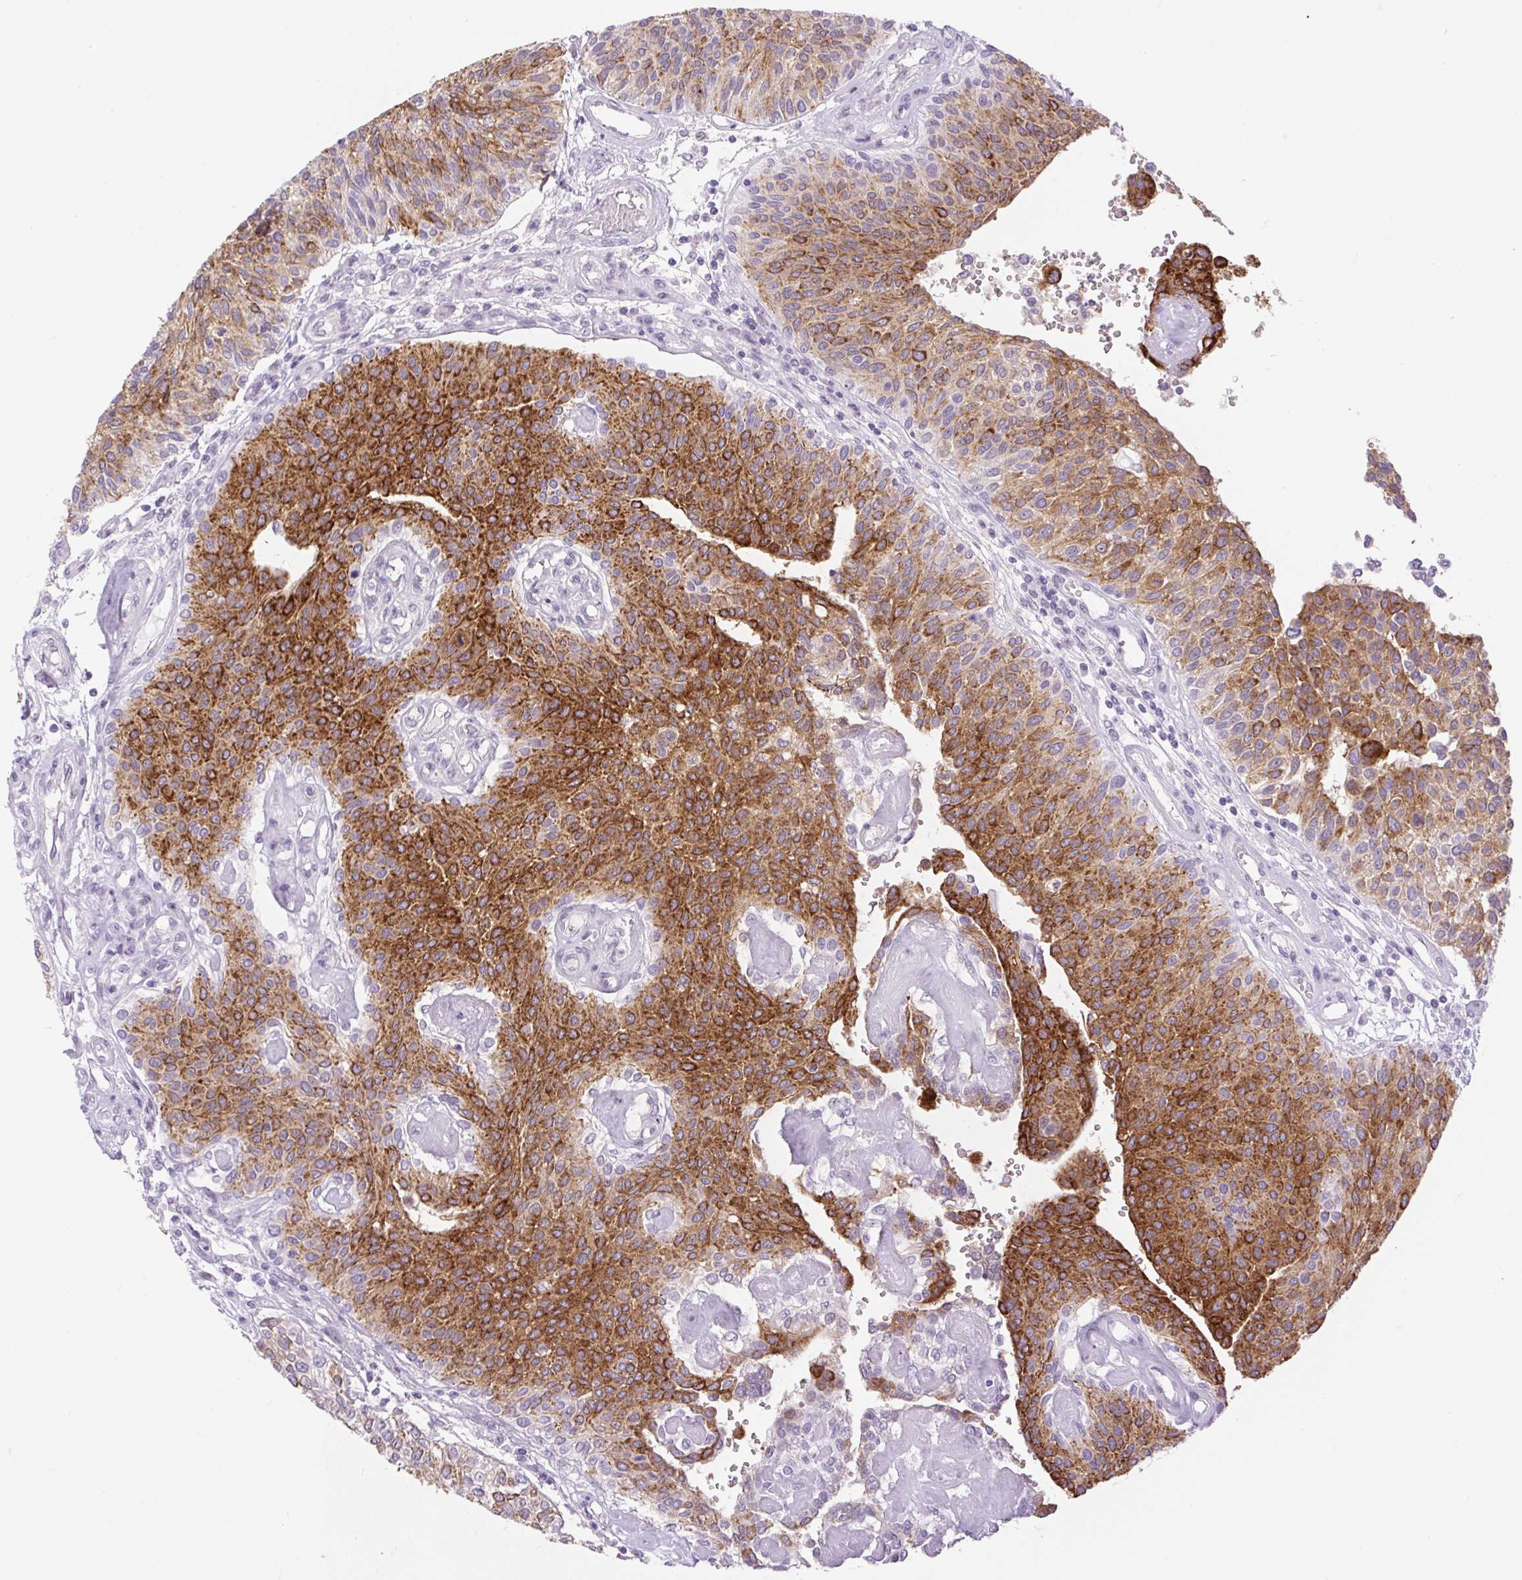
{"staining": {"intensity": "strong", "quantity": ">75%", "location": "cytoplasmic/membranous"}, "tissue": "urothelial cancer", "cell_type": "Tumor cells", "image_type": "cancer", "snomed": [{"axis": "morphology", "description": "Urothelial carcinoma, NOS"}, {"axis": "topography", "description": "Urinary bladder"}], "caption": "Brown immunohistochemical staining in human urothelial cancer reveals strong cytoplasmic/membranous staining in approximately >75% of tumor cells. The protein is stained brown, and the nuclei are stained in blue (DAB IHC with brightfield microscopy, high magnification).", "gene": "BCAS1", "patient": {"sex": "male", "age": 55}}